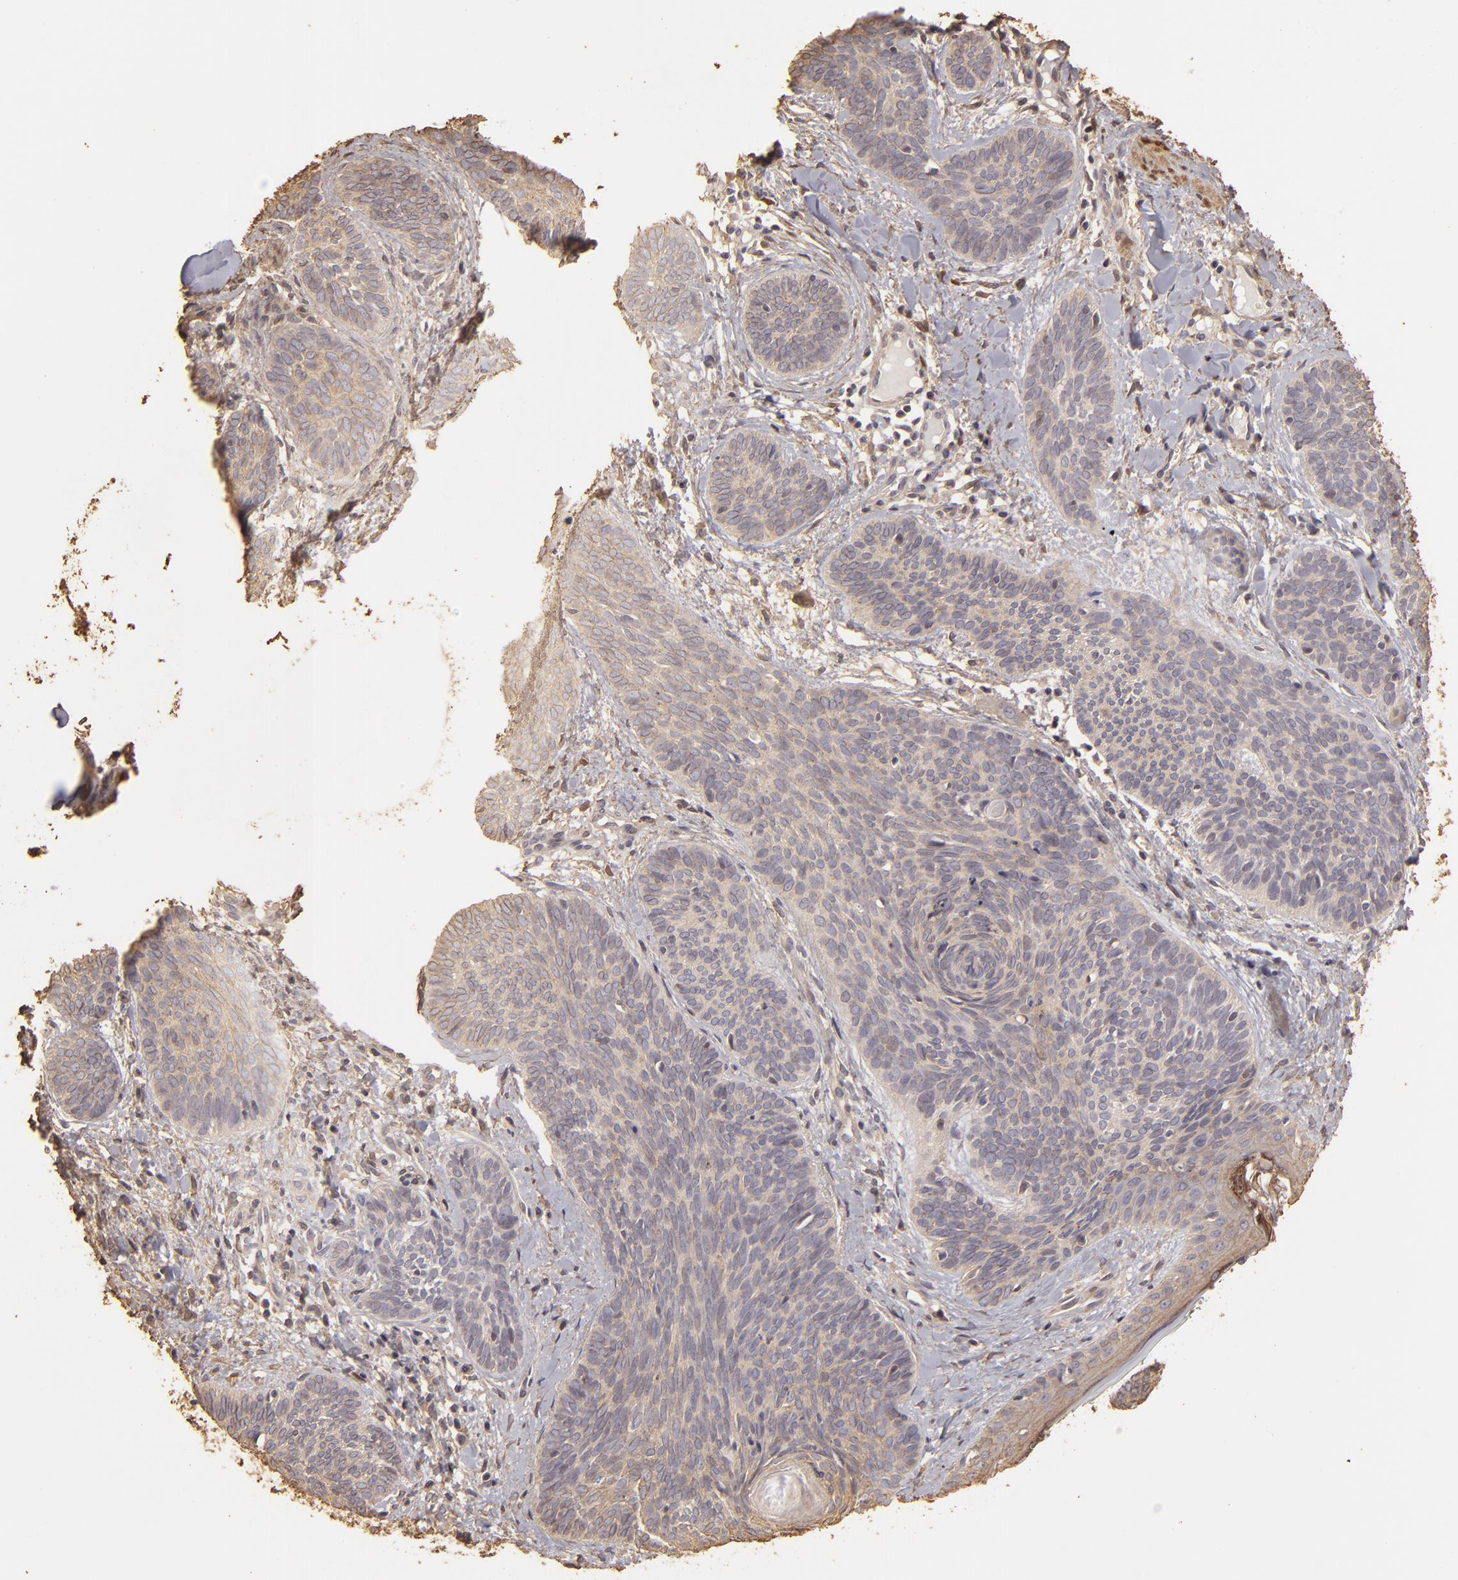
{"staining": {"intensity": "weak", "quantity": ">75%", "location": "cytoplasmic/membranous"}, "tissue": "skin cancer", "cell_type": "Tumor cells", "image_type": "cancer", "snomed": [{"axis": "morphology", "description": "Basal cell carcinoma"}, {"axis": "topography", "description": "Skin"}], "caption": "The image reveals a brown stain indicating the presence of a protein in the cytoplasmic/membranous of tumor cells in skin basal cell carcinoma.", "gene": "HSPB6", "patient": {"sex": "female", "age": 81}}